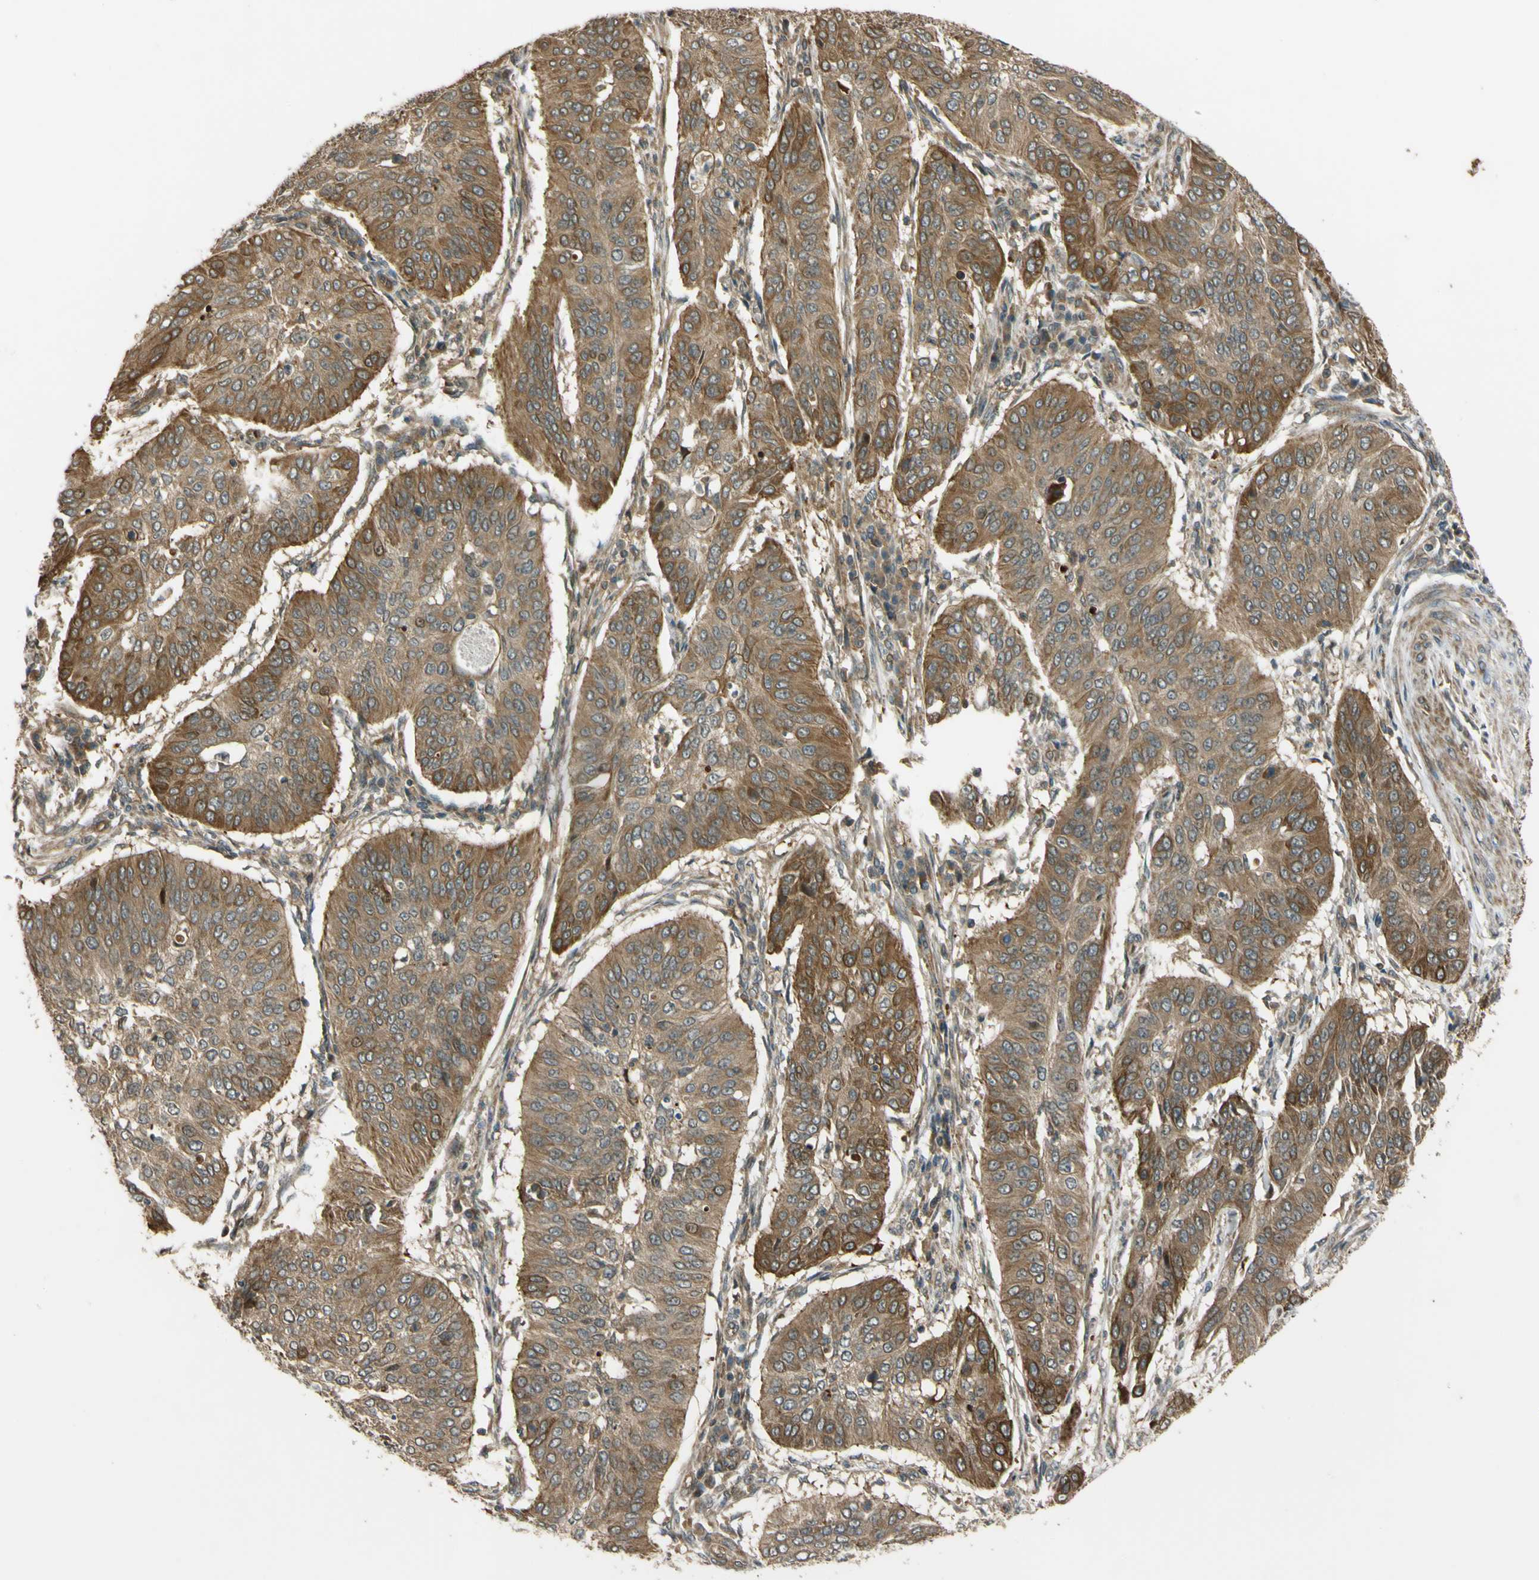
{"staining": {"intensity": "moderate", "quantity": ">75%", "location": "cytoplasmic/membranous"}, "tissue": "cervical cancer", "cell_type": "Tumor cells", "image_type": "cancer", "snomed": [{"axis": "morphology", "description": "Normal tissue, NOS"}, {"axis": "morphology", "description": "Squamous cell carcinoma, NOS"}, {"axis": "topography", "description": "Cervix"}], "caption": "The immunohistochemical stain highlights moderate cytoplasmic/membranous staining in tumor cells of cervical cancer (squamous cell carcinoma) tissue.", "gene": "FLII", "patient": {"sex": "female", "age": 39}}